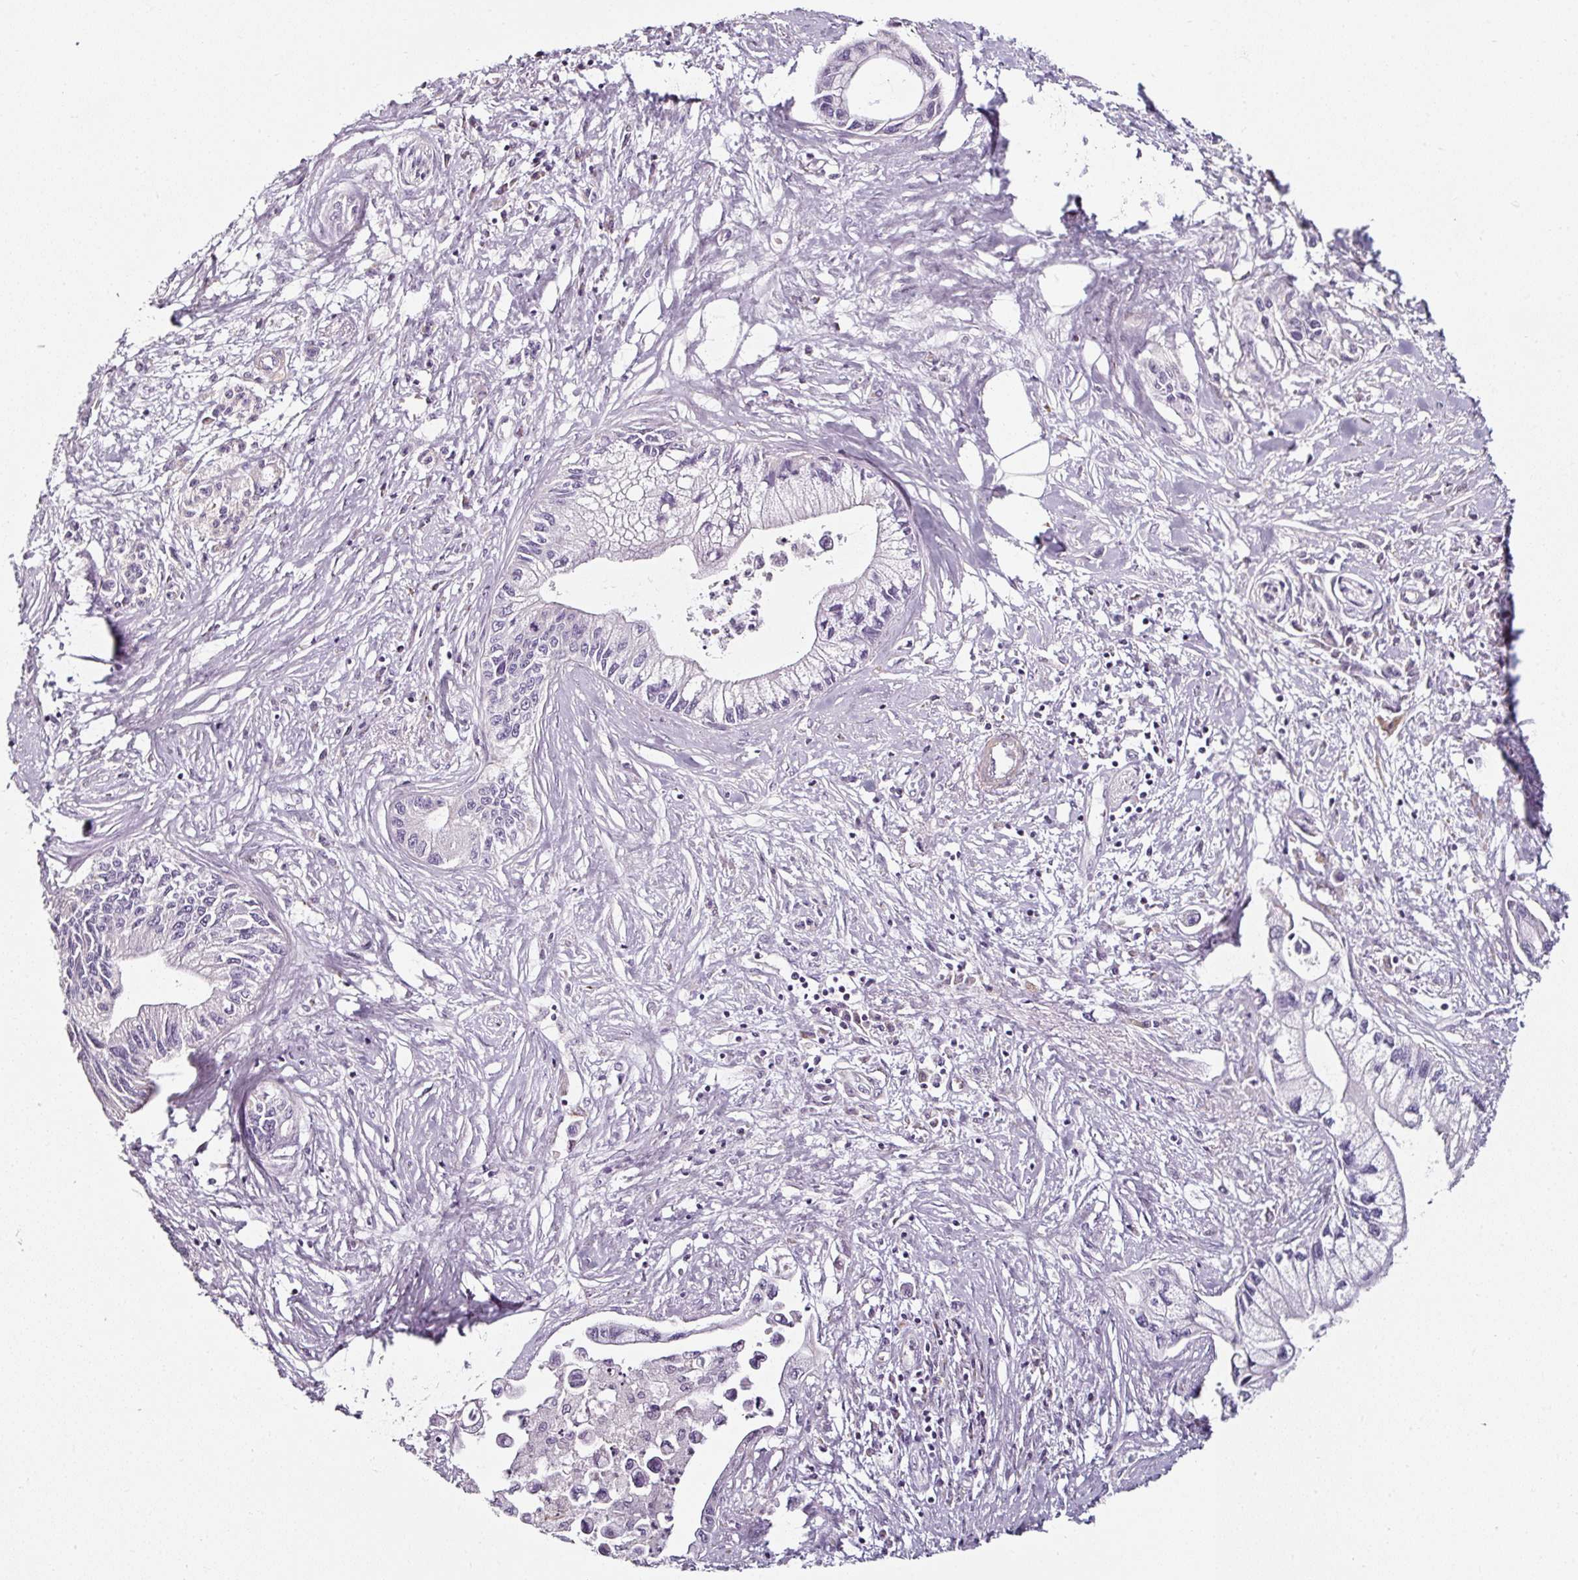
{"staining": {"intensity": "negative", "quantity": "none", "location": "none"}, "tissue": "pancreatic cancer", "cell_type": "Tumor cells", "image_type": "cancer", "snomed": [{"axis": "morphology", "description": "Adenocarcinoma, NOS"}, {"axis": "topography", "description": "Pancreas"}], "caption": "A histopathology image of human adenocarcinoma (pancreatic) is negative for staining in tumor cells.", "gene": "CAP2", "patient": {"sex": "male", "age": 61}}